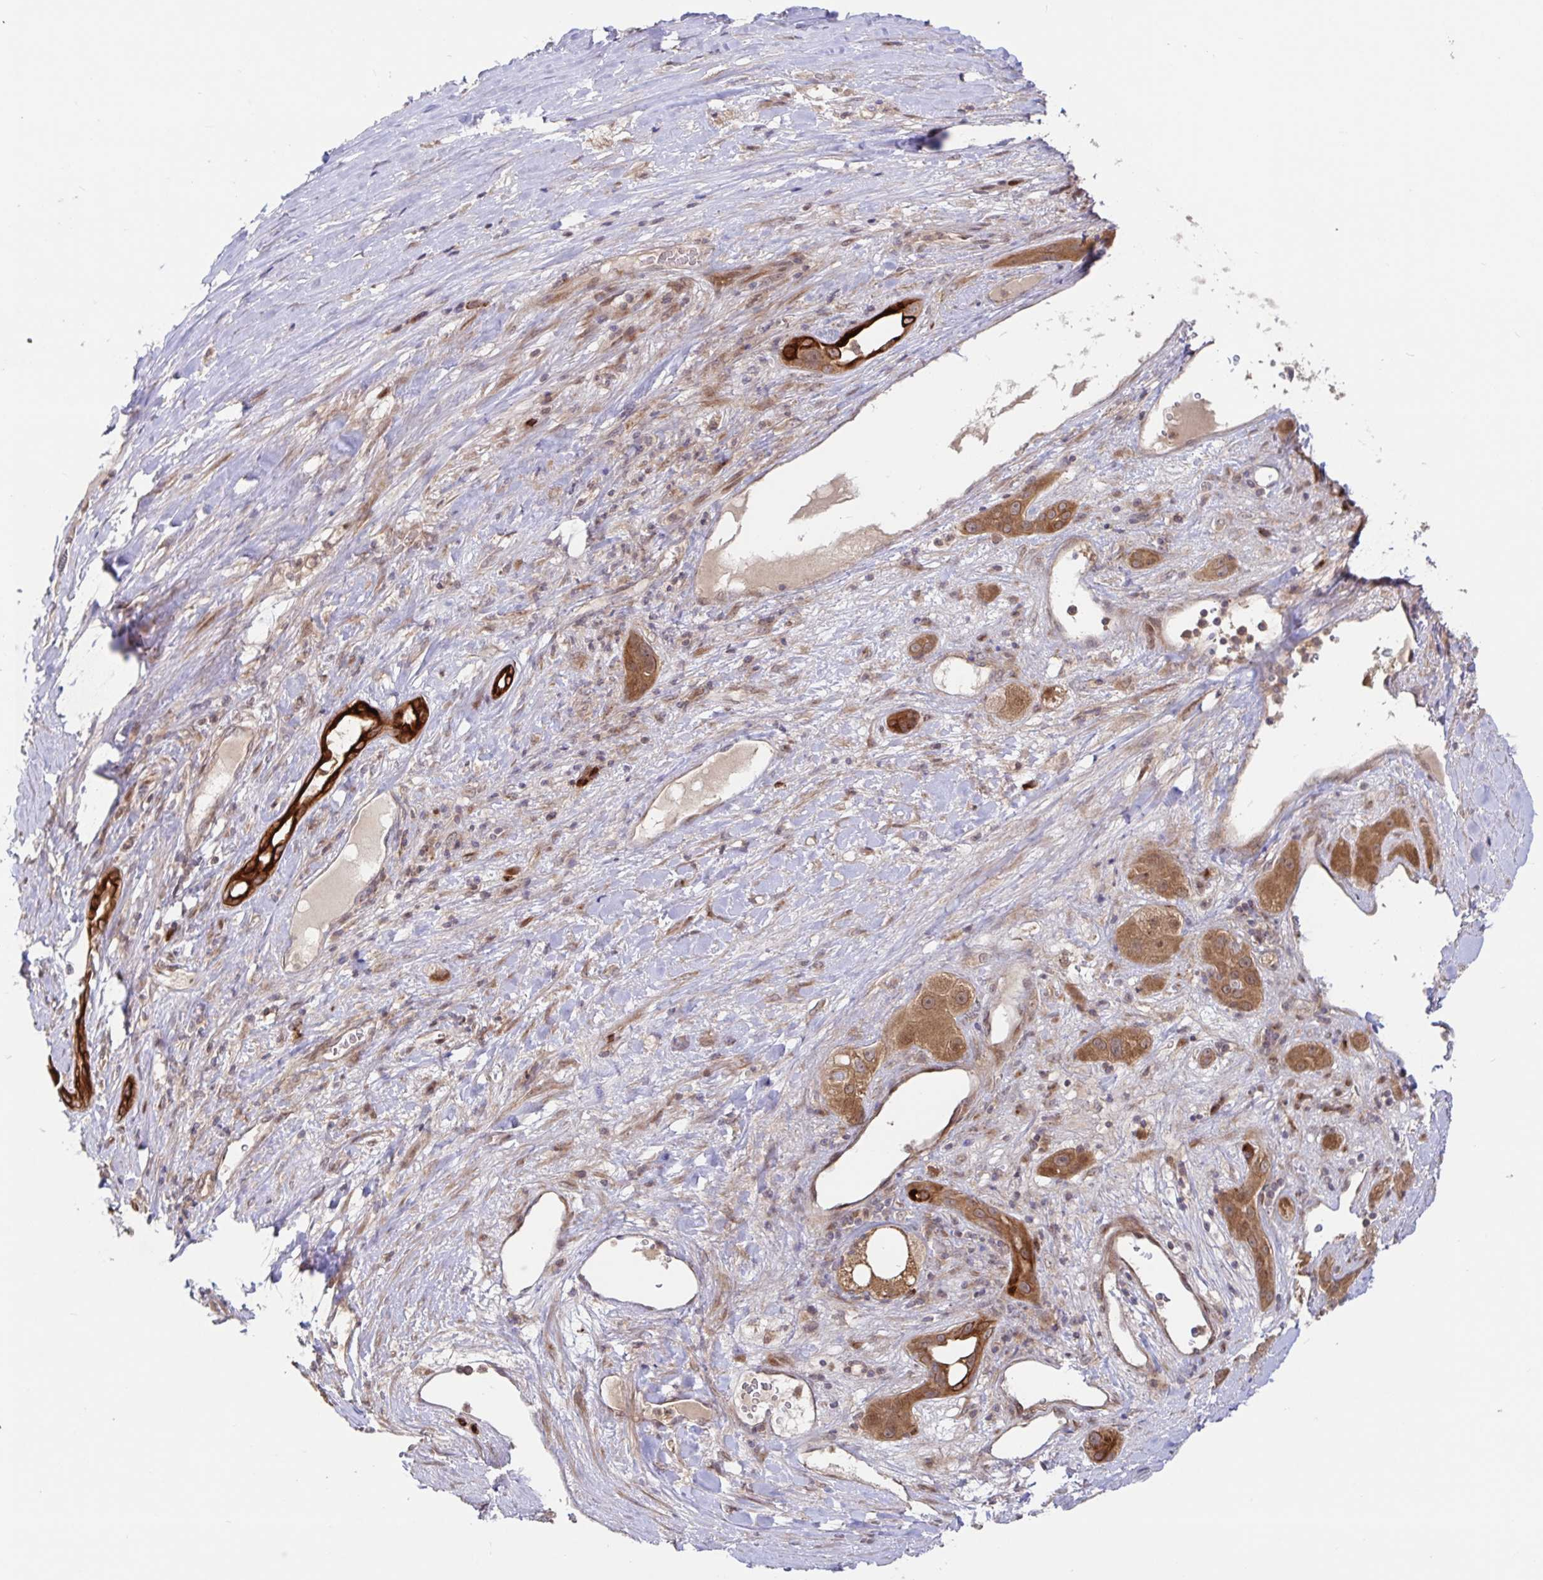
{"staining": {"intensity": "moderate", "quantity": ">75%", "location": "cytoplasmic/membranous,nuclear"}, "tissue": "liver cancer", "cell_type": "Tumor cells", "image_type": "cancer", "snomed": [{"axis": "morphology", "description": "Carcinoma, Hepatocellular, NOS"}, {"axis": "topography", "description": "Liver"}], "caption": "Liver cancer stained with a protein marker demonstrates moderate staining in tumor cells.", "gene": "AACS", "patient": {"sex": "female", "age": 73}}